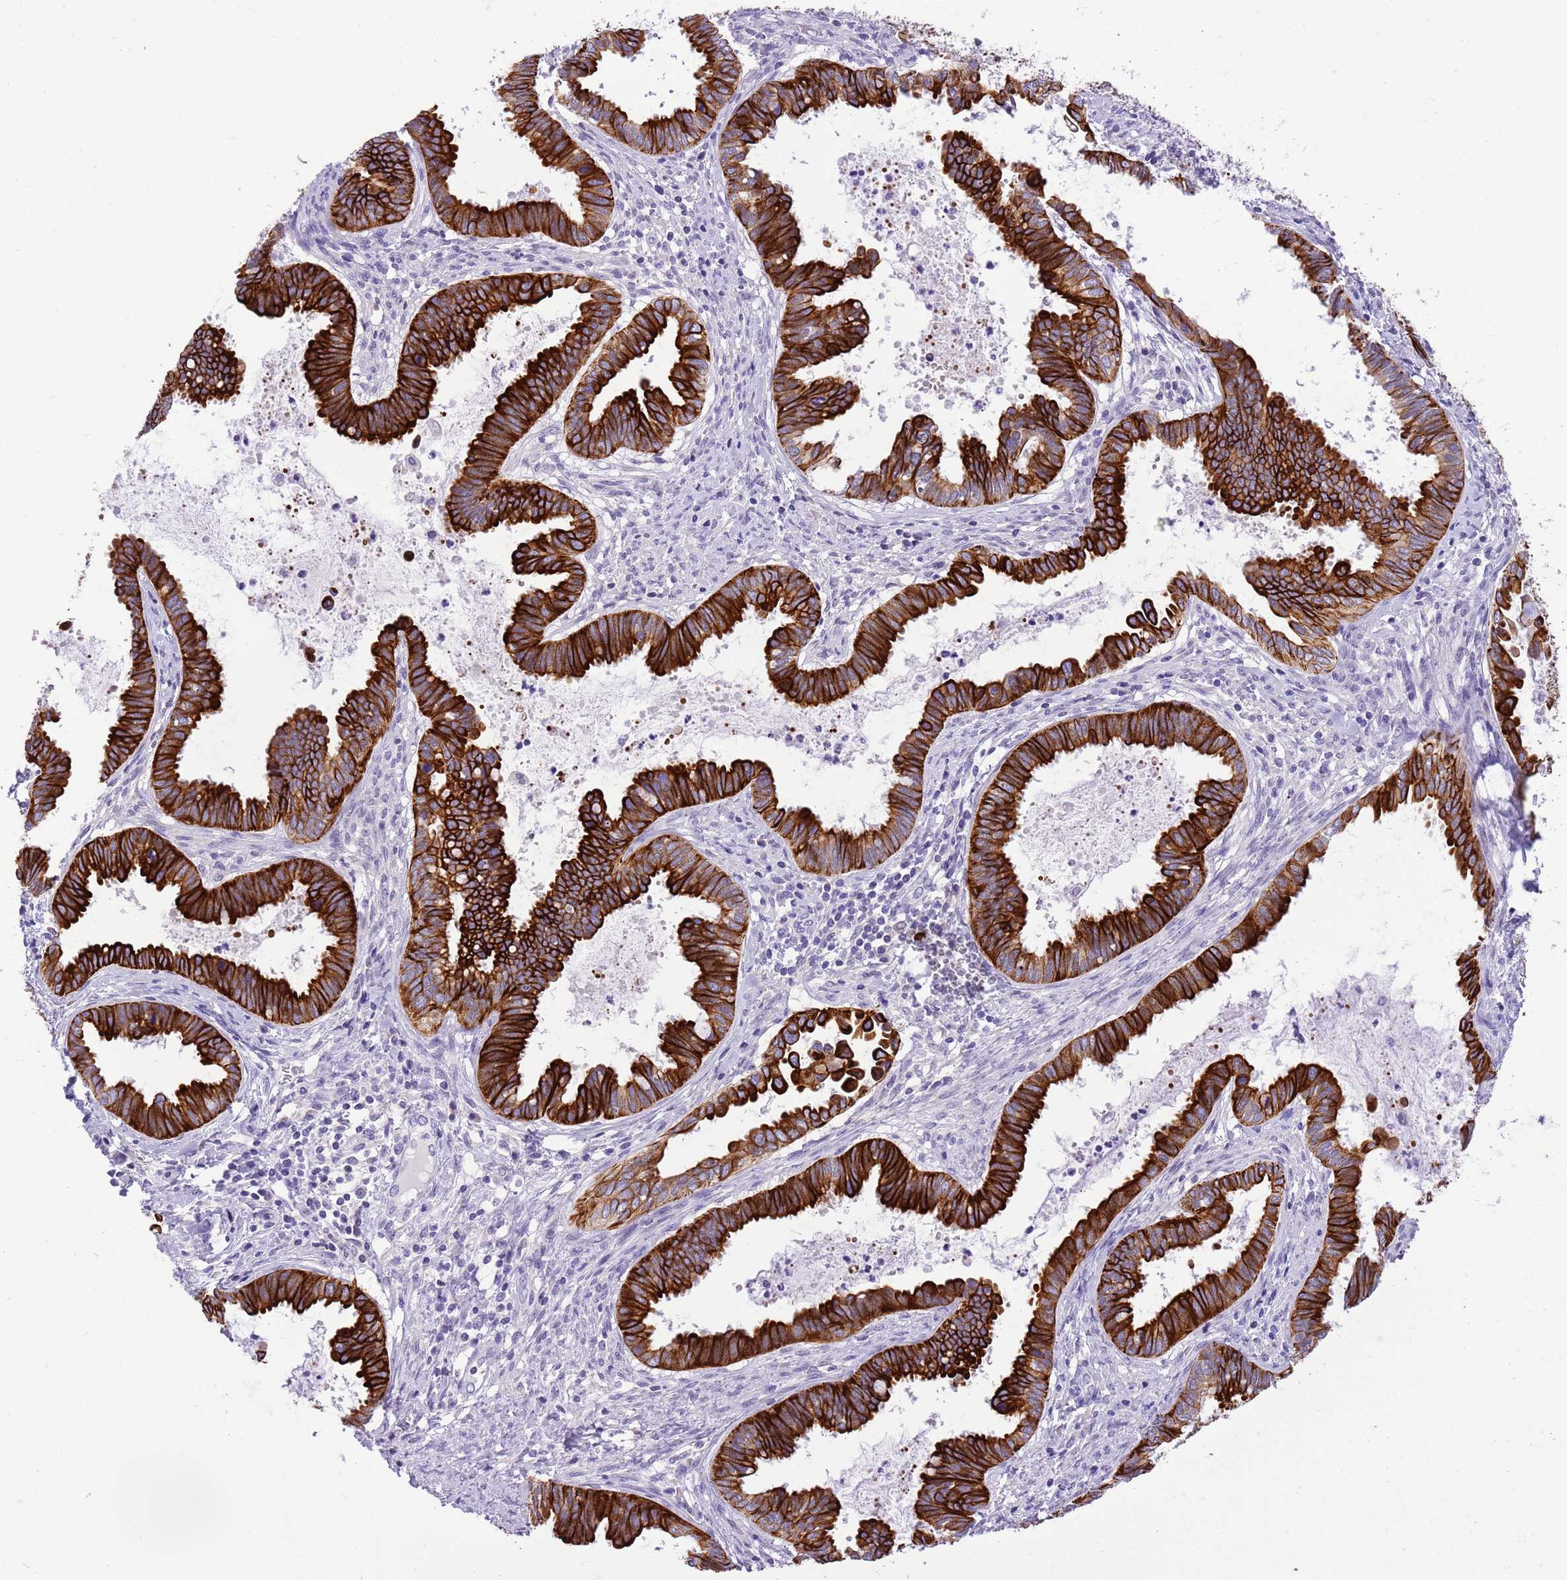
{"staining": {"intensity": "strong", "quantity": ">75%", "location": "cytoplasmic/membranous"}, "tissue": "cervical cancer", "cell_type": "Tumor cells", "image_type": "cancer", "snomed": [{"axis": "morphology", "description": "Adenocarcinoma, NOS"}, {"axis": "topography", "description": "Cervix"}], "caption": "The photomicrograph reveals immunohistochemical staining of cervical adenocarcinoma. There is strong cytoplasmic/membranous staining is identified in about >75% of tumor cells.", "gene": "R3HDM4", "patient": {"sex": "female", "age": 37}}